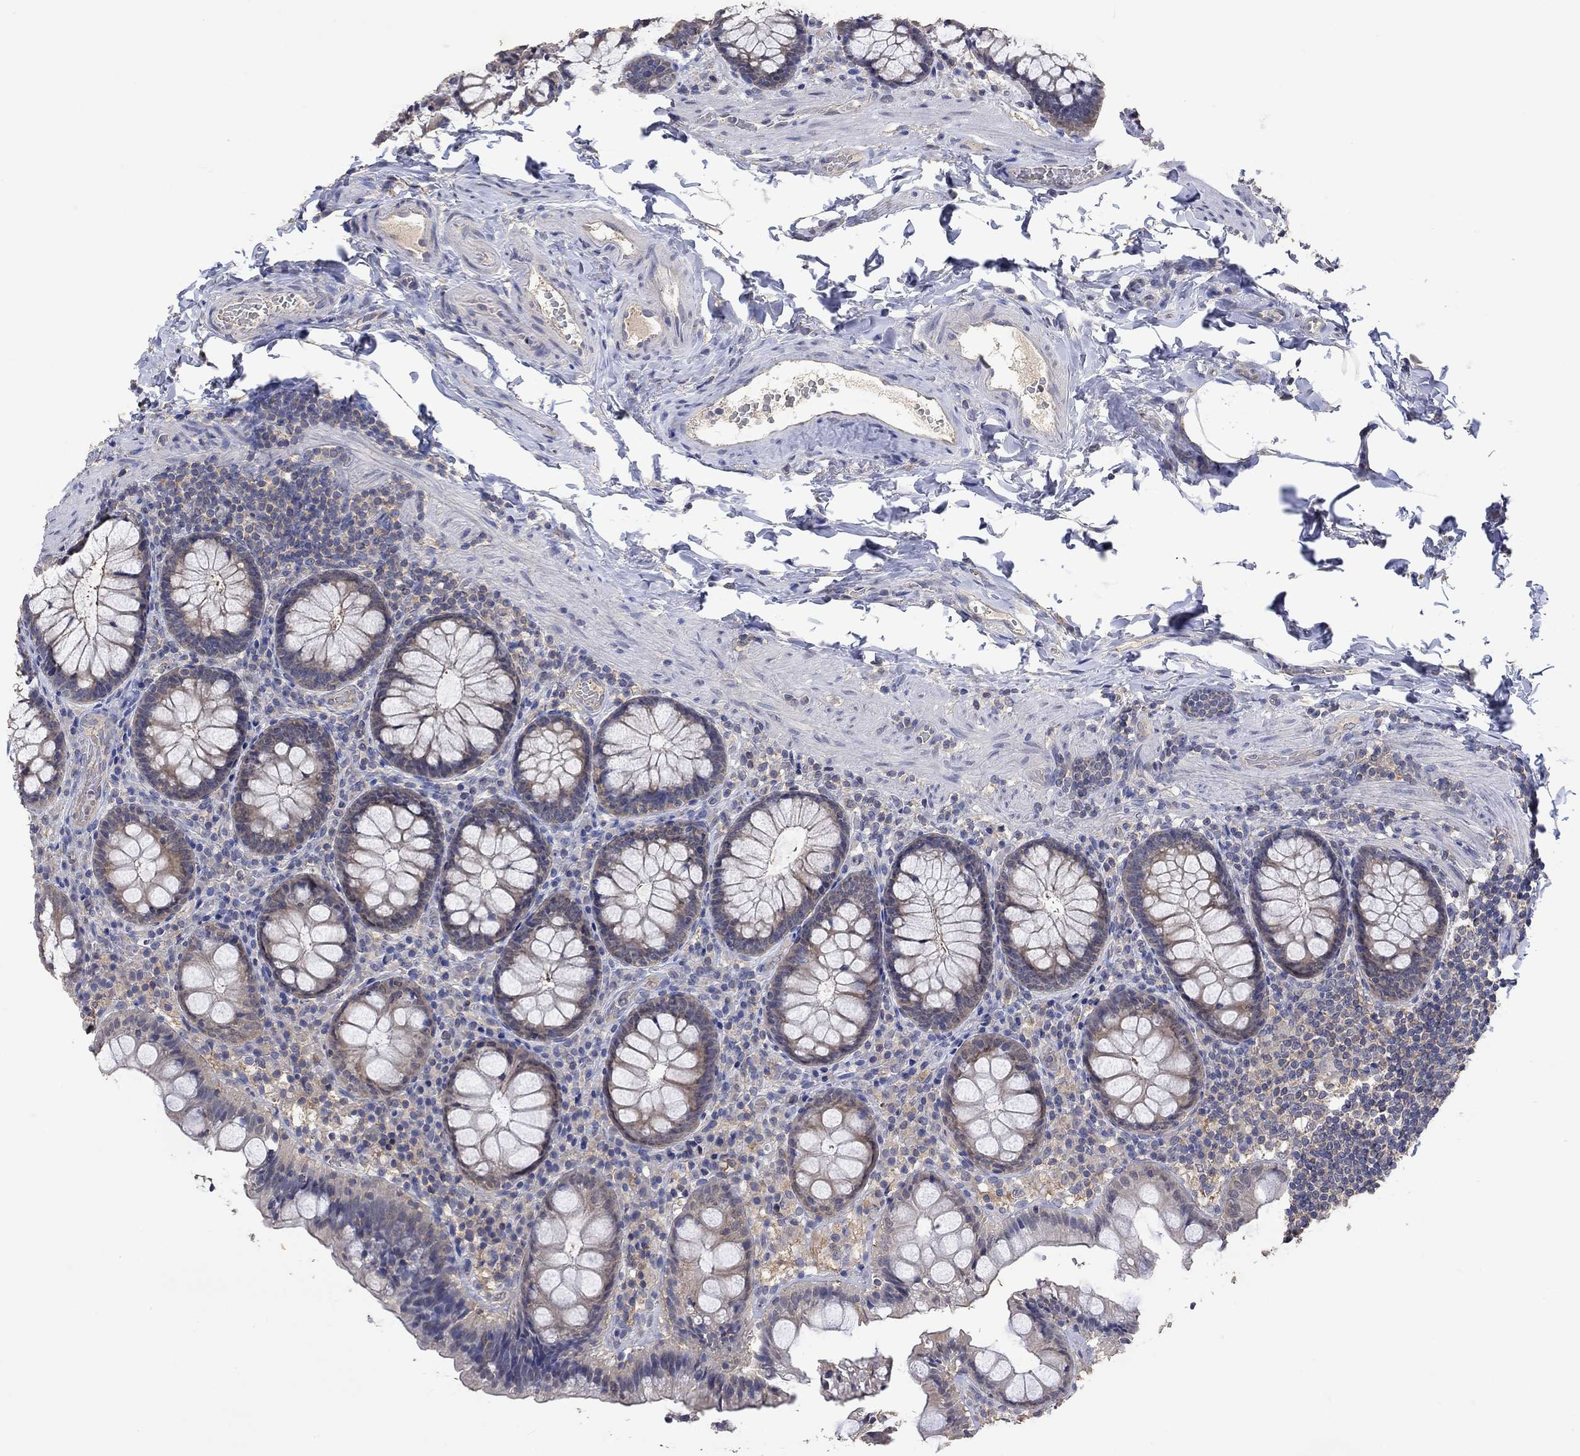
{"staining": {"intensity": "negative", "quantity": "none", "location": "none"}, "tissue": "colon", "cell_type": "Endothelial cells", "image_type": "normal", "snomed": [{"axis": "morphology", "description": "Normal tissue, NOS"}, {"axis": "topography", "description": "Colon"}], "caption": "DAB (3,3'-diaminobenzidine) immunohistochemical staining of benign colon shows no significant positivity in endothelial cells. (DAB immunohistochemistry (IHC), high magnification).", "gene": "PTPN20", "patient": {"sex": "female", "age": 86}}